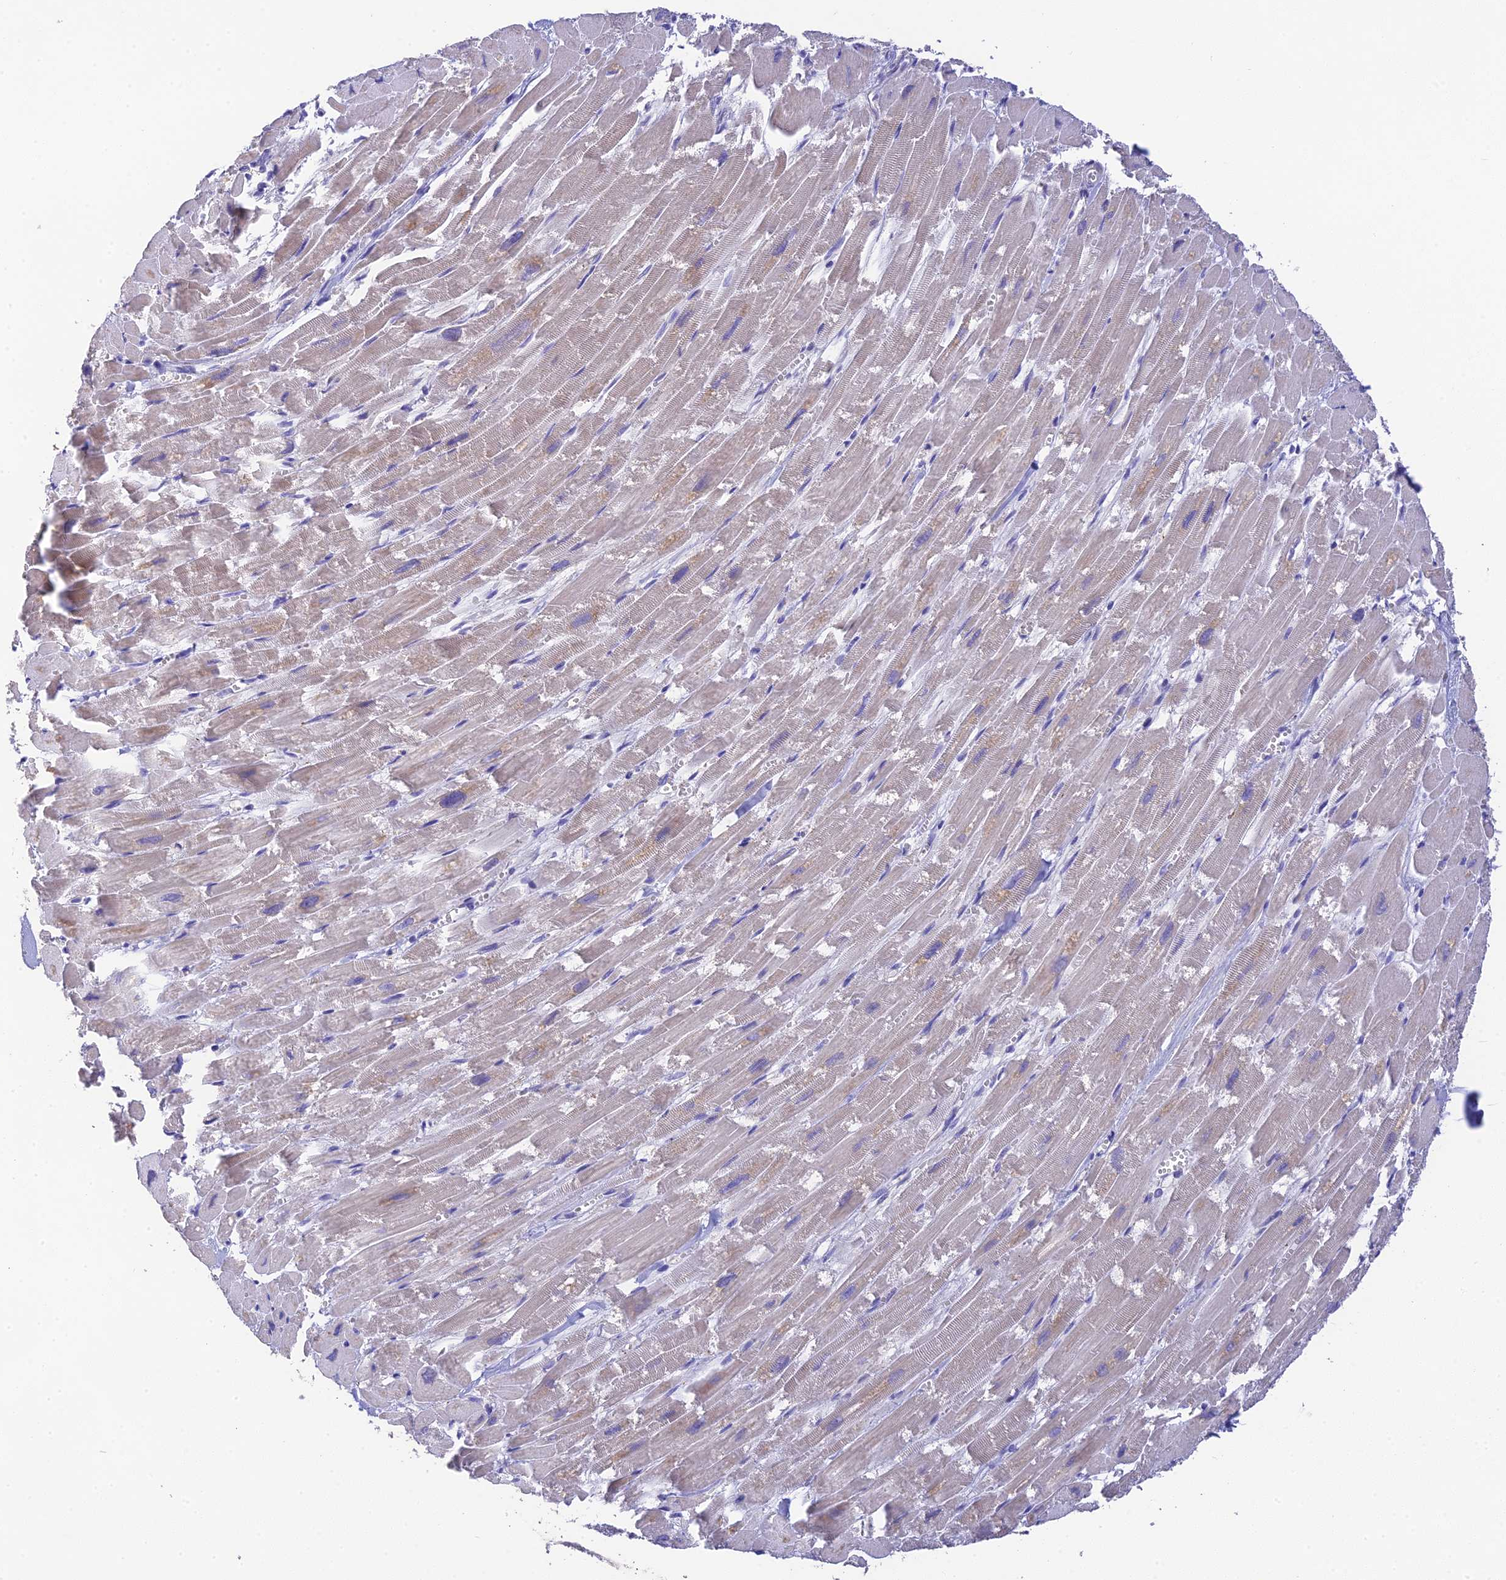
{"staining": {"intensity": "weak", "quantity": "<25%", "location": "cytoplasmic/membranous"}, "tissue": "heart muscle", "cell_type": "Cardiomyocytes", "image_type": "normal", "snomed": [{"axis": "morphology", "description": "Normal tissue, NOS"}, {"axis": "topography", "description": "Heart"}], "caption": "Heart muscle stained for a protein using immunohistochemistry demonstrates no expression cardiomyocytes.", "gene": "HSD17B2", "patient": {"sex": "male", "age": 54}}